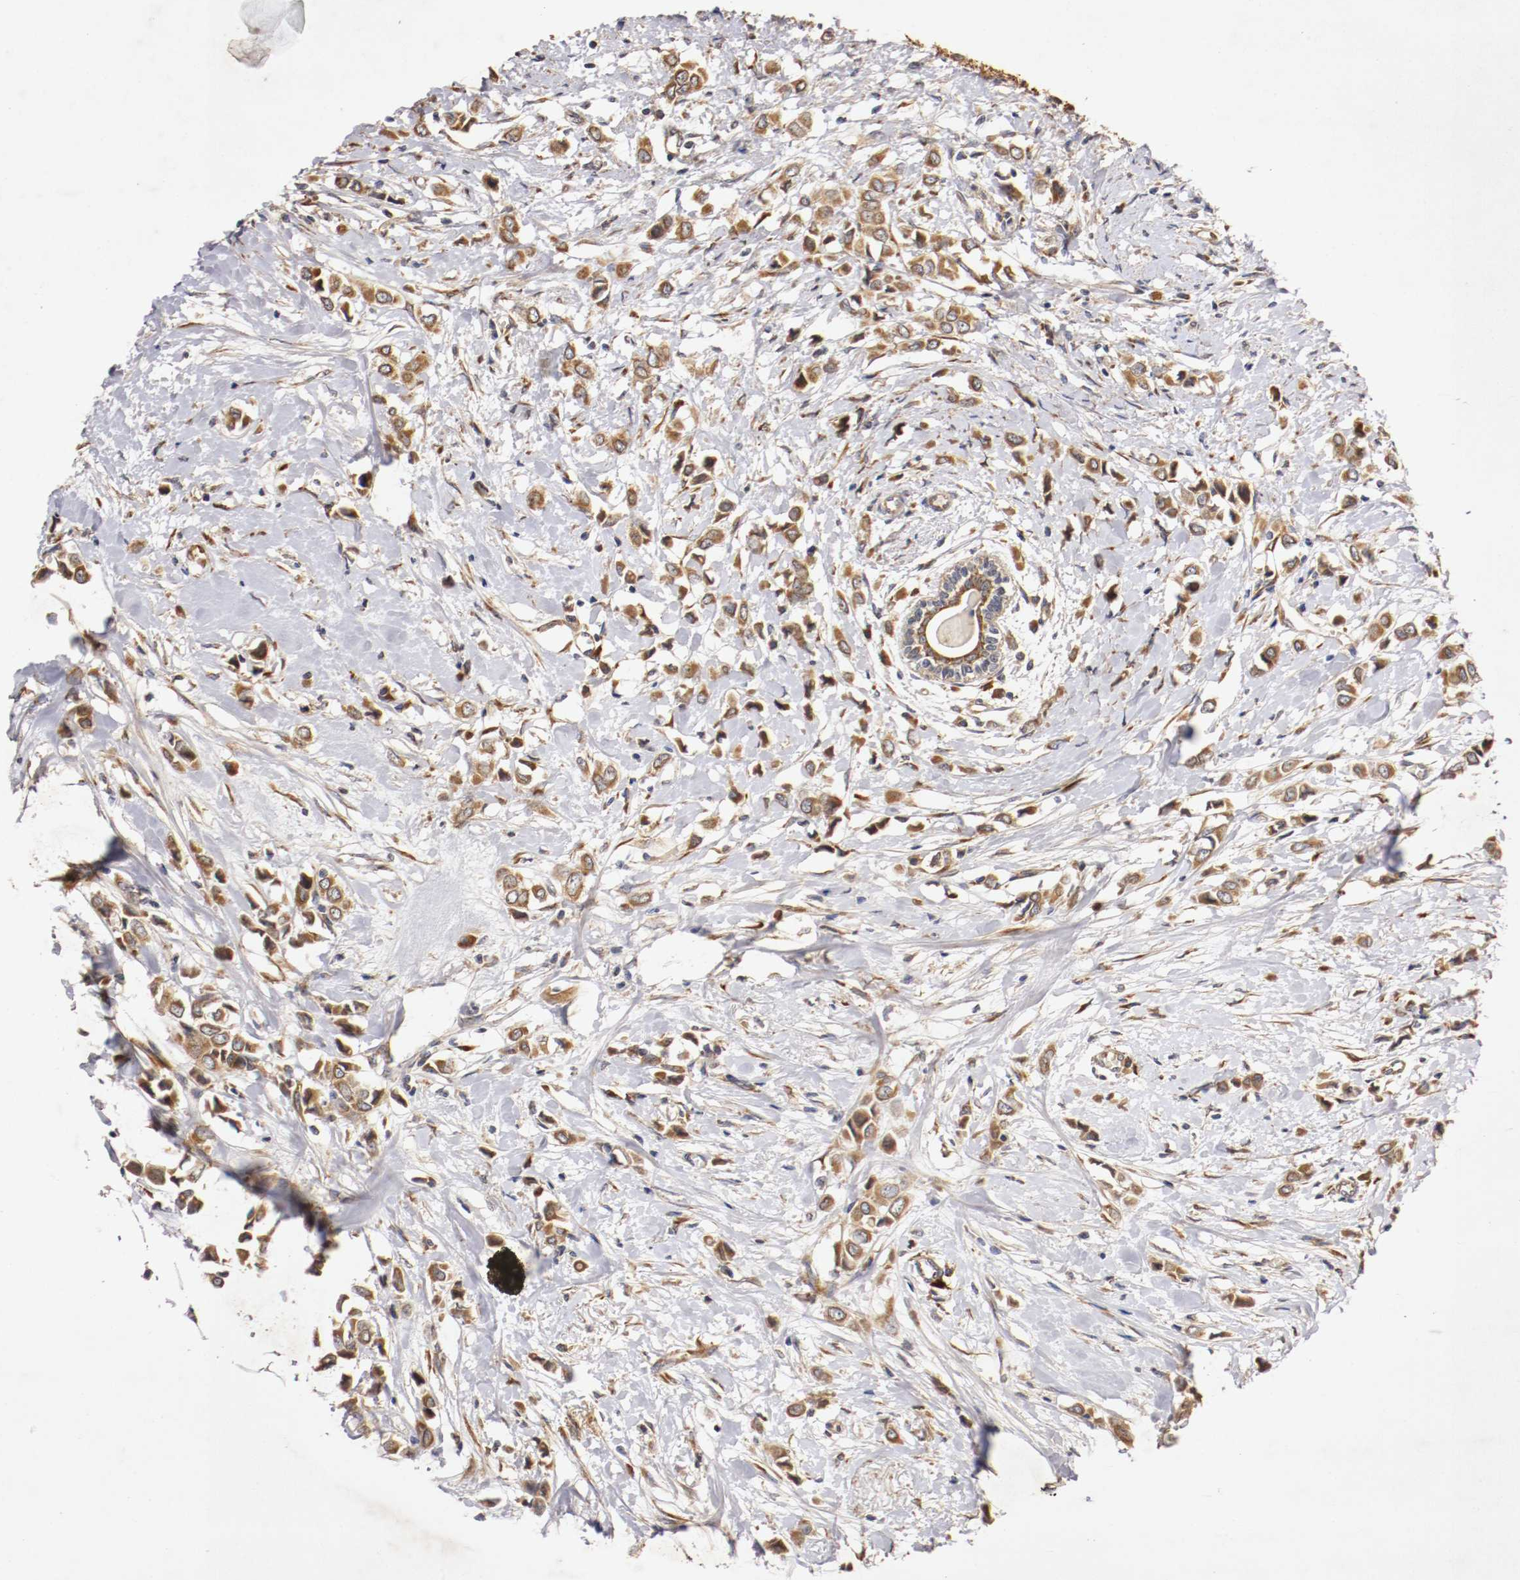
{"staining": {"intensity": "moderate", "quantity": ">75%", "location": "cytoplasmic/membranous"}, "tissue": "breast cancer", "cell_type": "Tumor cells", "image_type": "cancer", "snomed": [{"axis": "morphology", "description": "Lobular carcinoma"}, {"axis": "topography", "description": "Breast"}], "caption": "This is an image of IHC staining of breast cancer (lobular carcinoma), which shows moderate expression in the cytoplasmic/membranous of tumor cells.", "gene": "VEZT", "patient": {"sex": "female", "age": 51}}